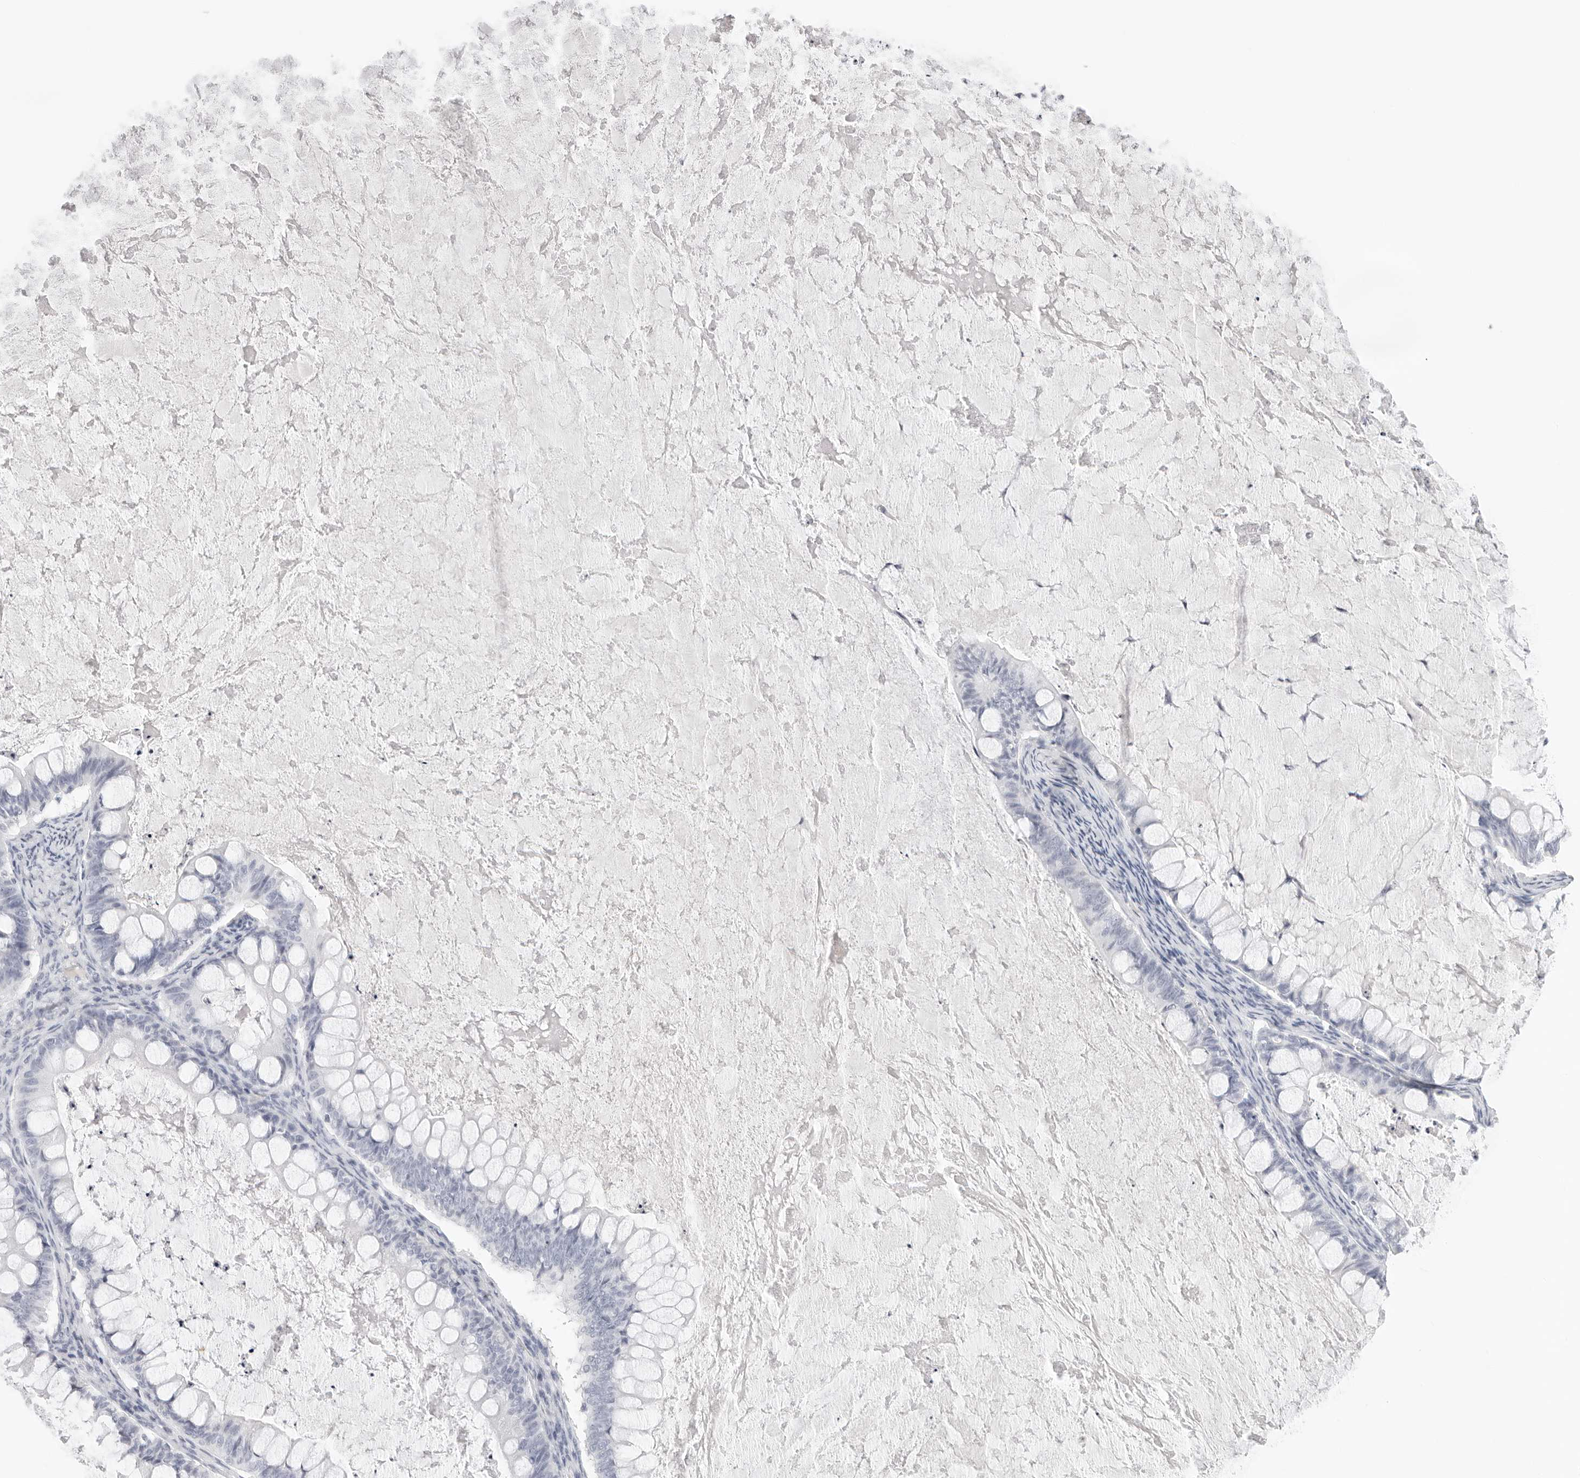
{"staining": {"intensity": "negative", "quantity": "none", "location": "none"}, "tissue": "ovarian cancer", "cell_type": "Tumor cells", "image_type": "cancer", "snomed": [{"axis": "morphology", "description": "Cystadenocarcinoma, mucinous, NOS"}, {"axis": "topography", "description": "Ovary"}], "caption": "This image is of mucinous cystadenocarcinoma (ovarian) stained with immunohistochemistry (IHC) to label a protein in brown with the nuclei are counter-stained blue. There is no staining in tumor cells. The staining was performed using DAB (3,3'-diaminobenzidine) to visualize the protein expression in brown, while the nuclei were stained in blue with hematoxylin (Magnification: 20x).", "gene": "CST5", "patient": {"sex": "female", "age": 61}}